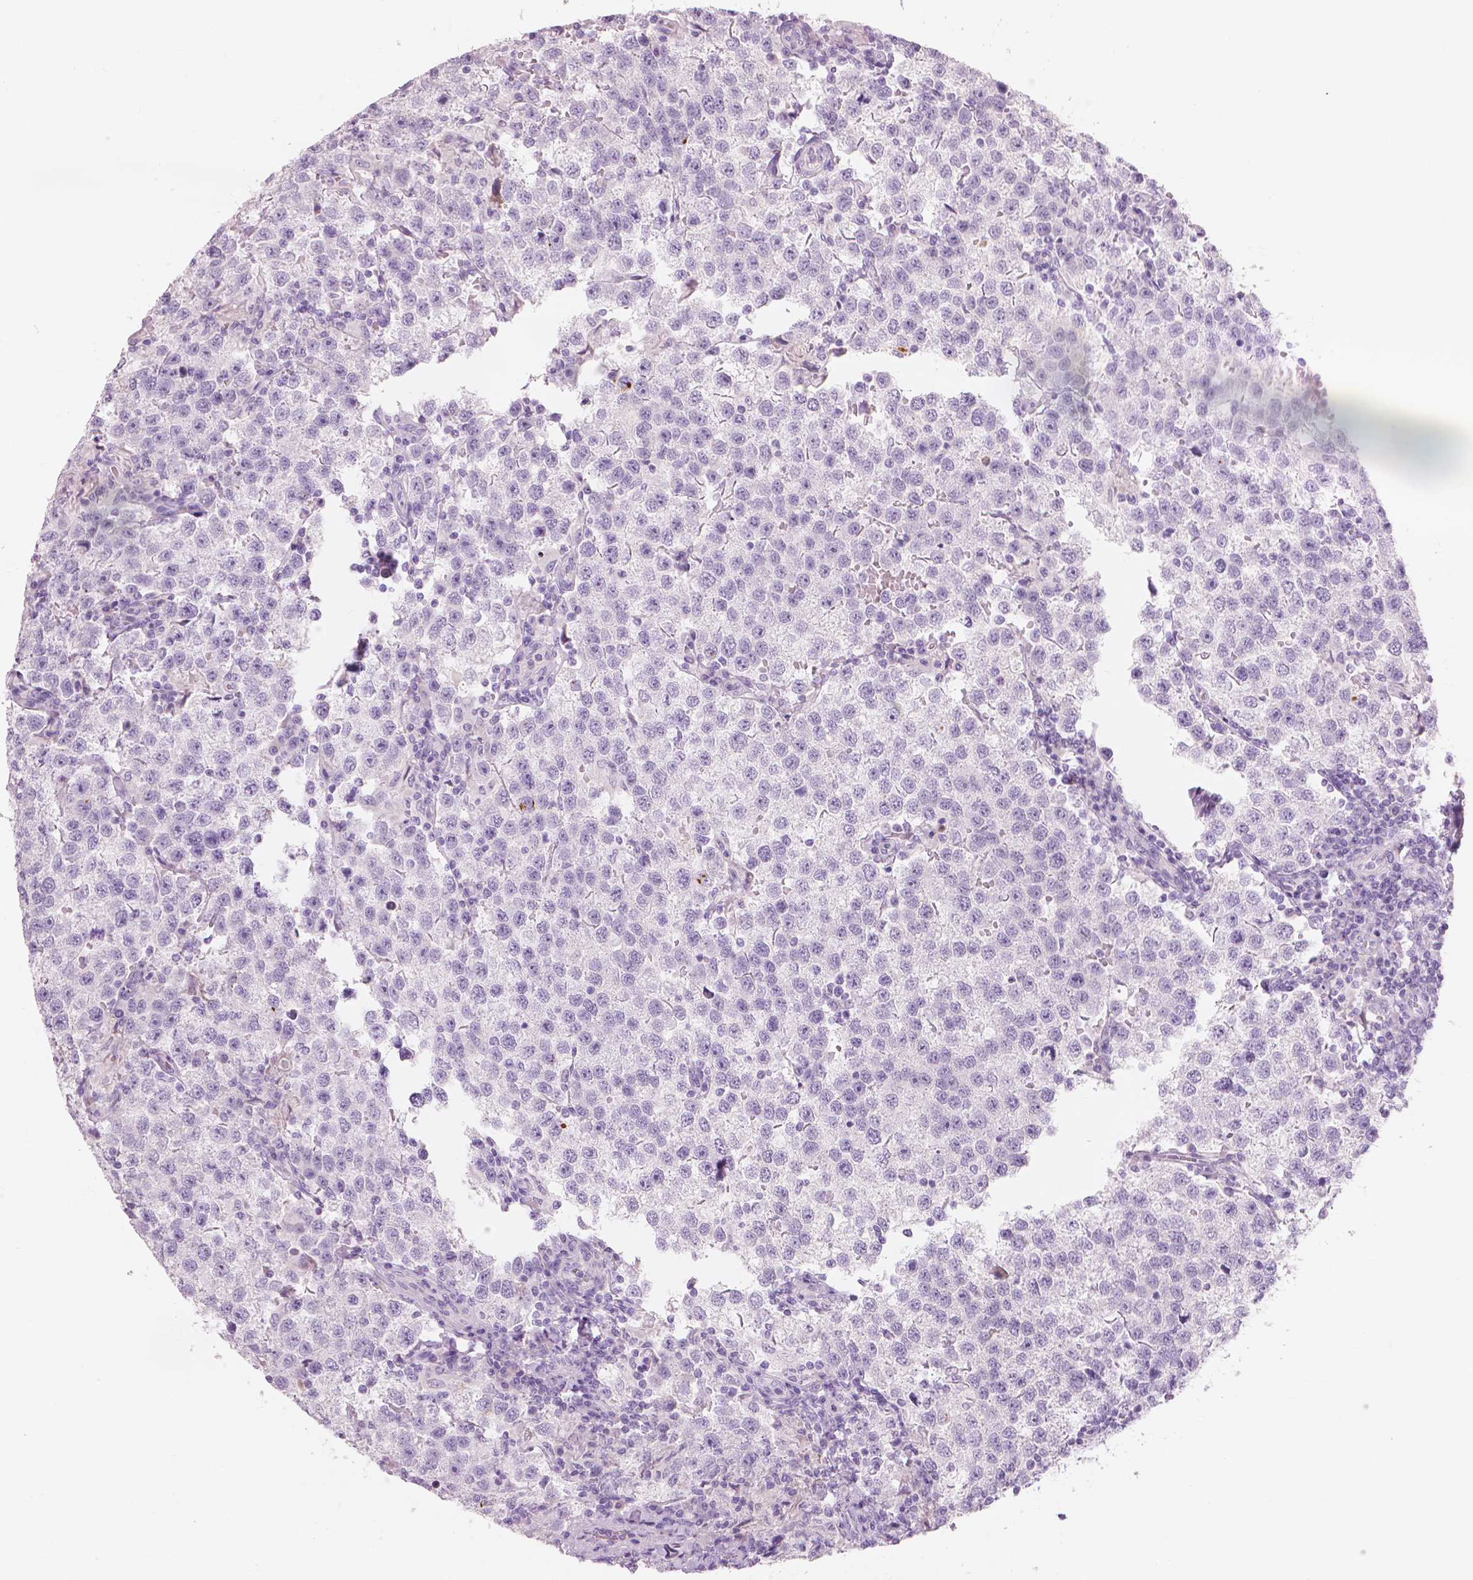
{"staining": {"intensity": "negative", "quantity": "none", "location": "none"}, "tissue": "testis cancer", "cell_type": "Tumor cells", "image_type": "cancer", "snomed": [{"axis": "morphology", "description": "Seminoma, NOS"}, {"axis": "topography", "description": "Testis"}], "caption": "DAB (3,3'-diaminobenzidine) immunohistochemical staining of human testis seminoma exhibits no significant expression in tumor cells.", "gene": "CXCR2", "patient": {"sex": "male", "age": 37}}